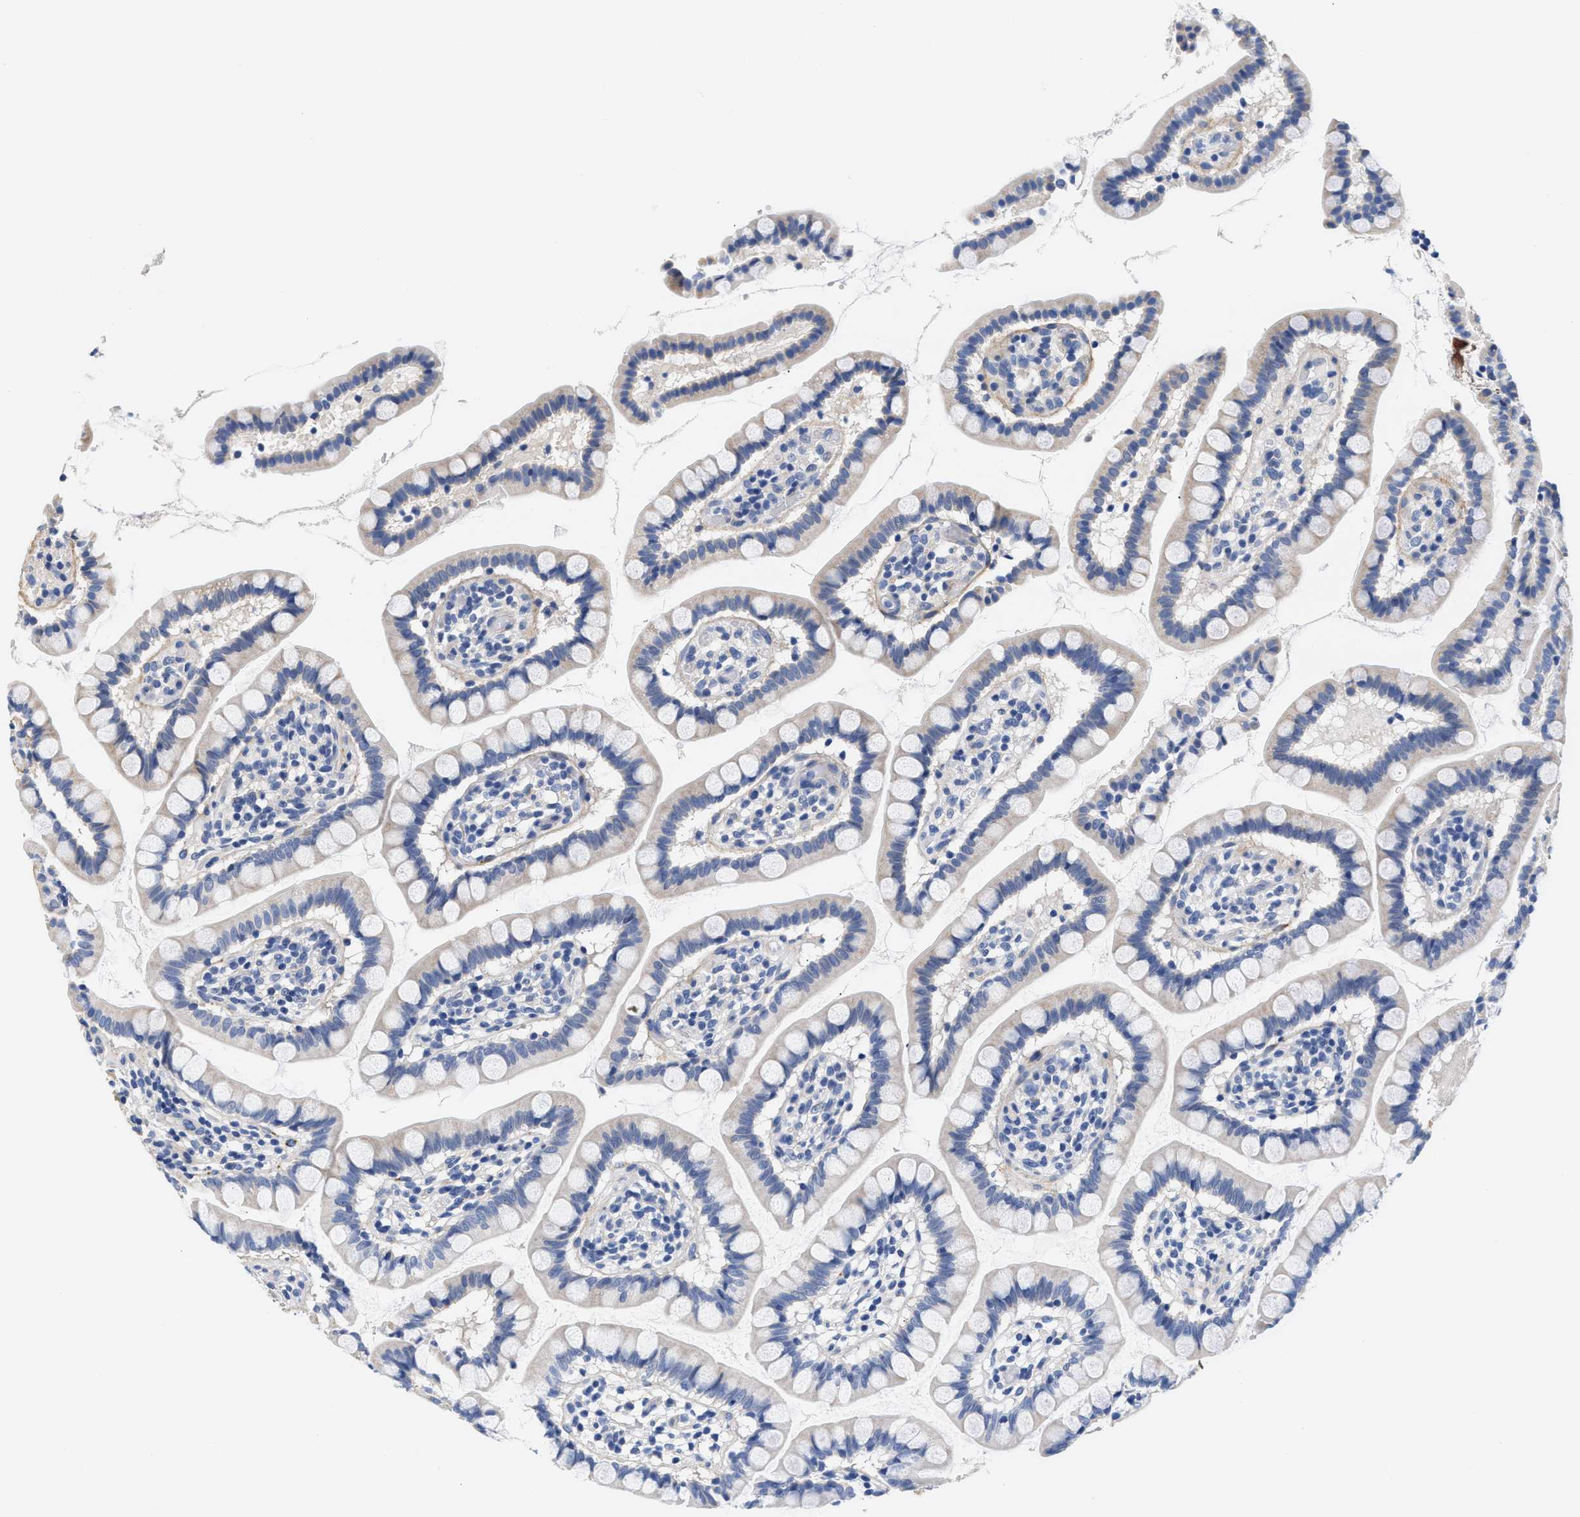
{"staining": {"intensity": "negative", "quantity": "none", "location": "none"}, "tissue": "small intestine", "cell_type": "Glandular cells", "image_type": "normal", "snomed": [{"axis": "morphology", "description": "Normal tissue, NOS"}, {"axis": "topography", "description": "Small intestine"}], "caption": "Immunohistochemistry image of benign small intestine stained for a protein (brown), which shows no staining in glandular cells.", "gene": "ACTL7B", "patient": {"sex": "female", "age": 84}}